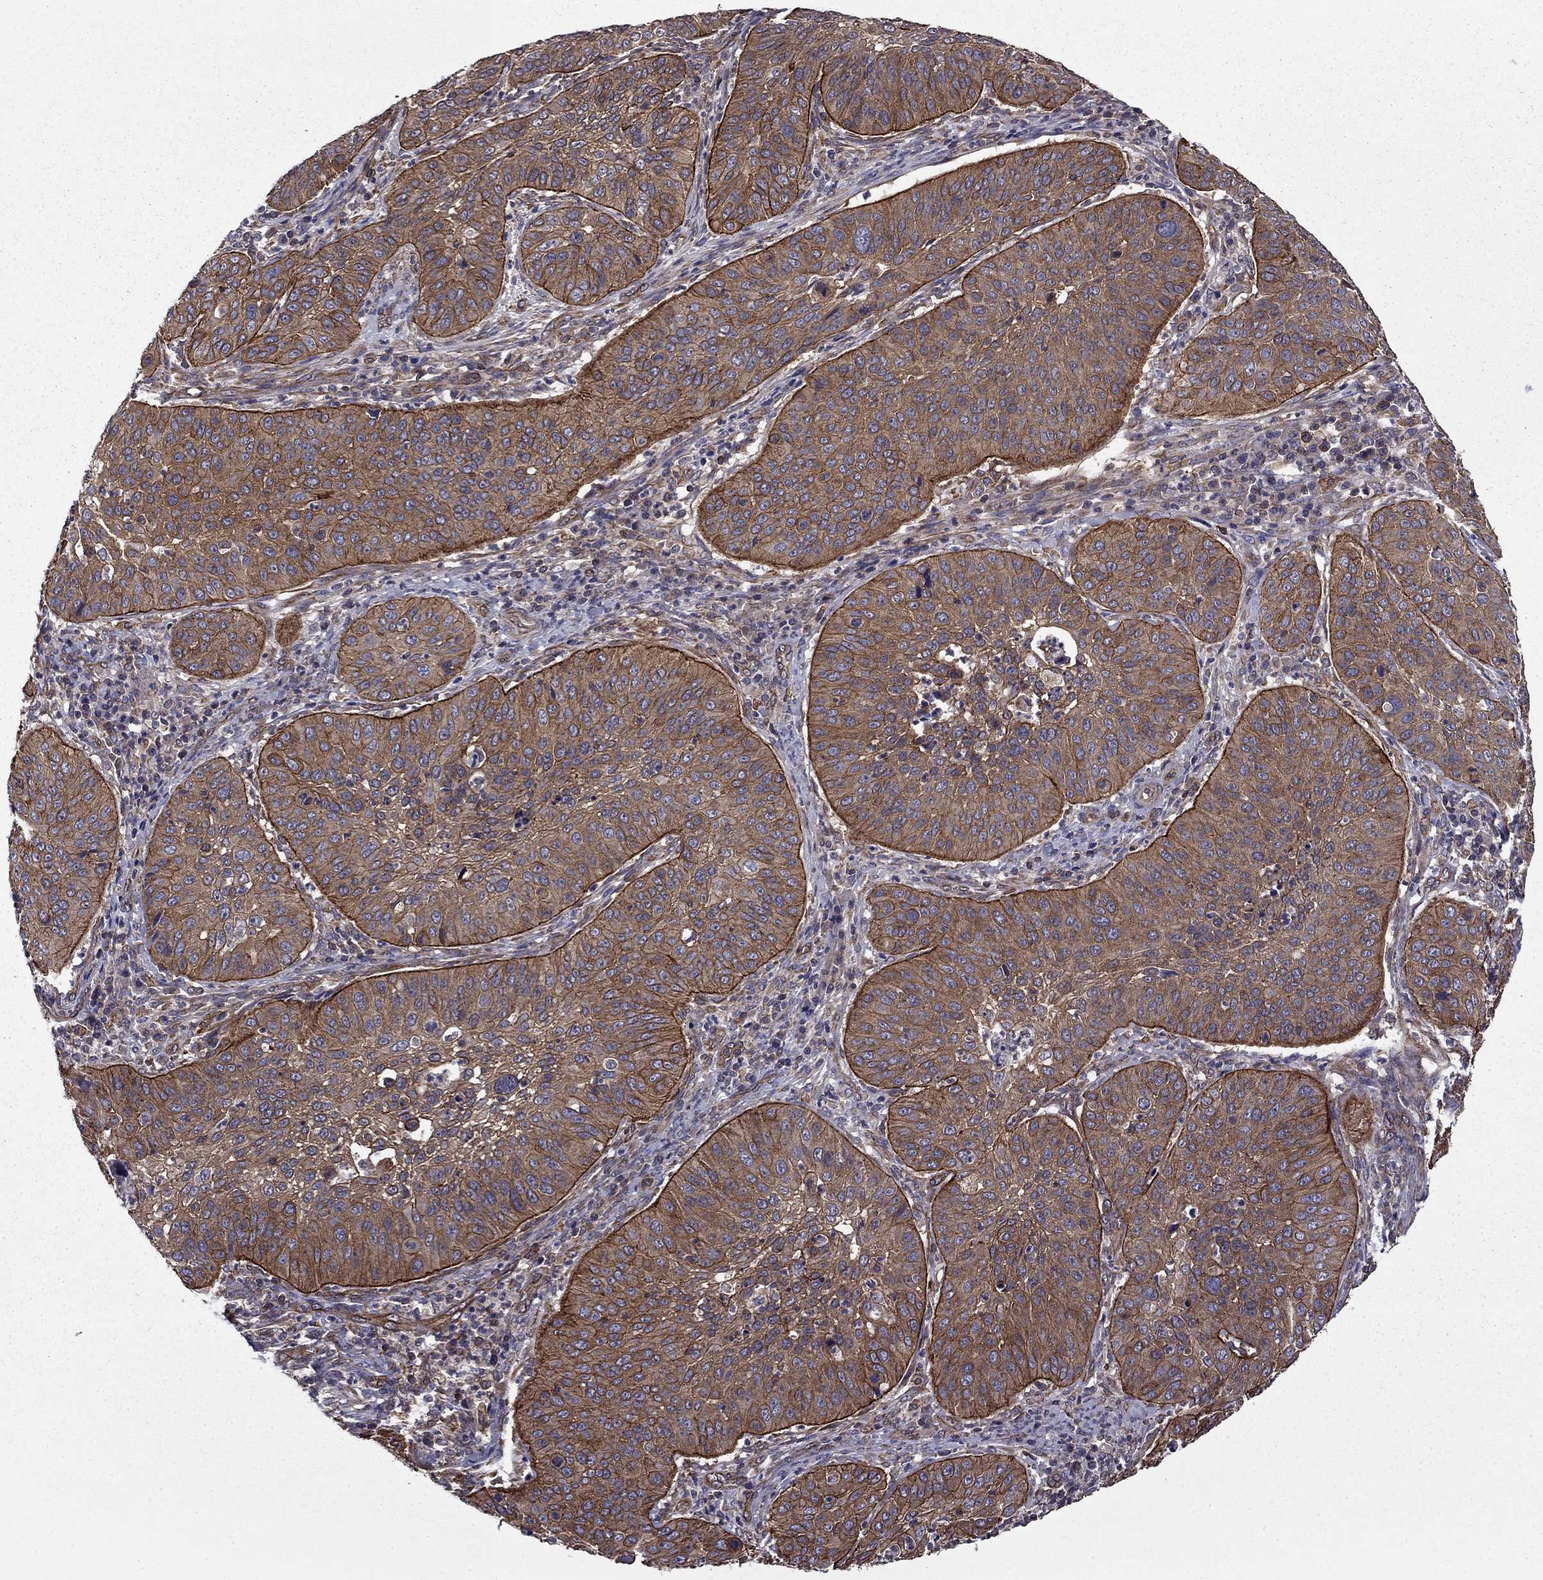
{"staining": {"intensity": "strong", "quantity": "25%-75%", "location": "cytoplasmic/membranous"}, "tissue": "cervical cancer", "cell_type": "Tumor cells", "image_type": "cancer", "snomed": [{"axis": "morphology", "description": "Normal tissue, NOS"}, {"axis": "morphology", "description": "Squamous cell carcinoma, NOS"}, {"axis": "topography", "description": "Cervix"}], "caption": "Cervical squamous cell carcinoma was stained to show a protein in brown. There is high levels of strong cytoplasmic/membranous staining in about 25%-75% of tumor cells.", "gene": "SHMT1", "patient": {"sex": "female", "age": 39}}